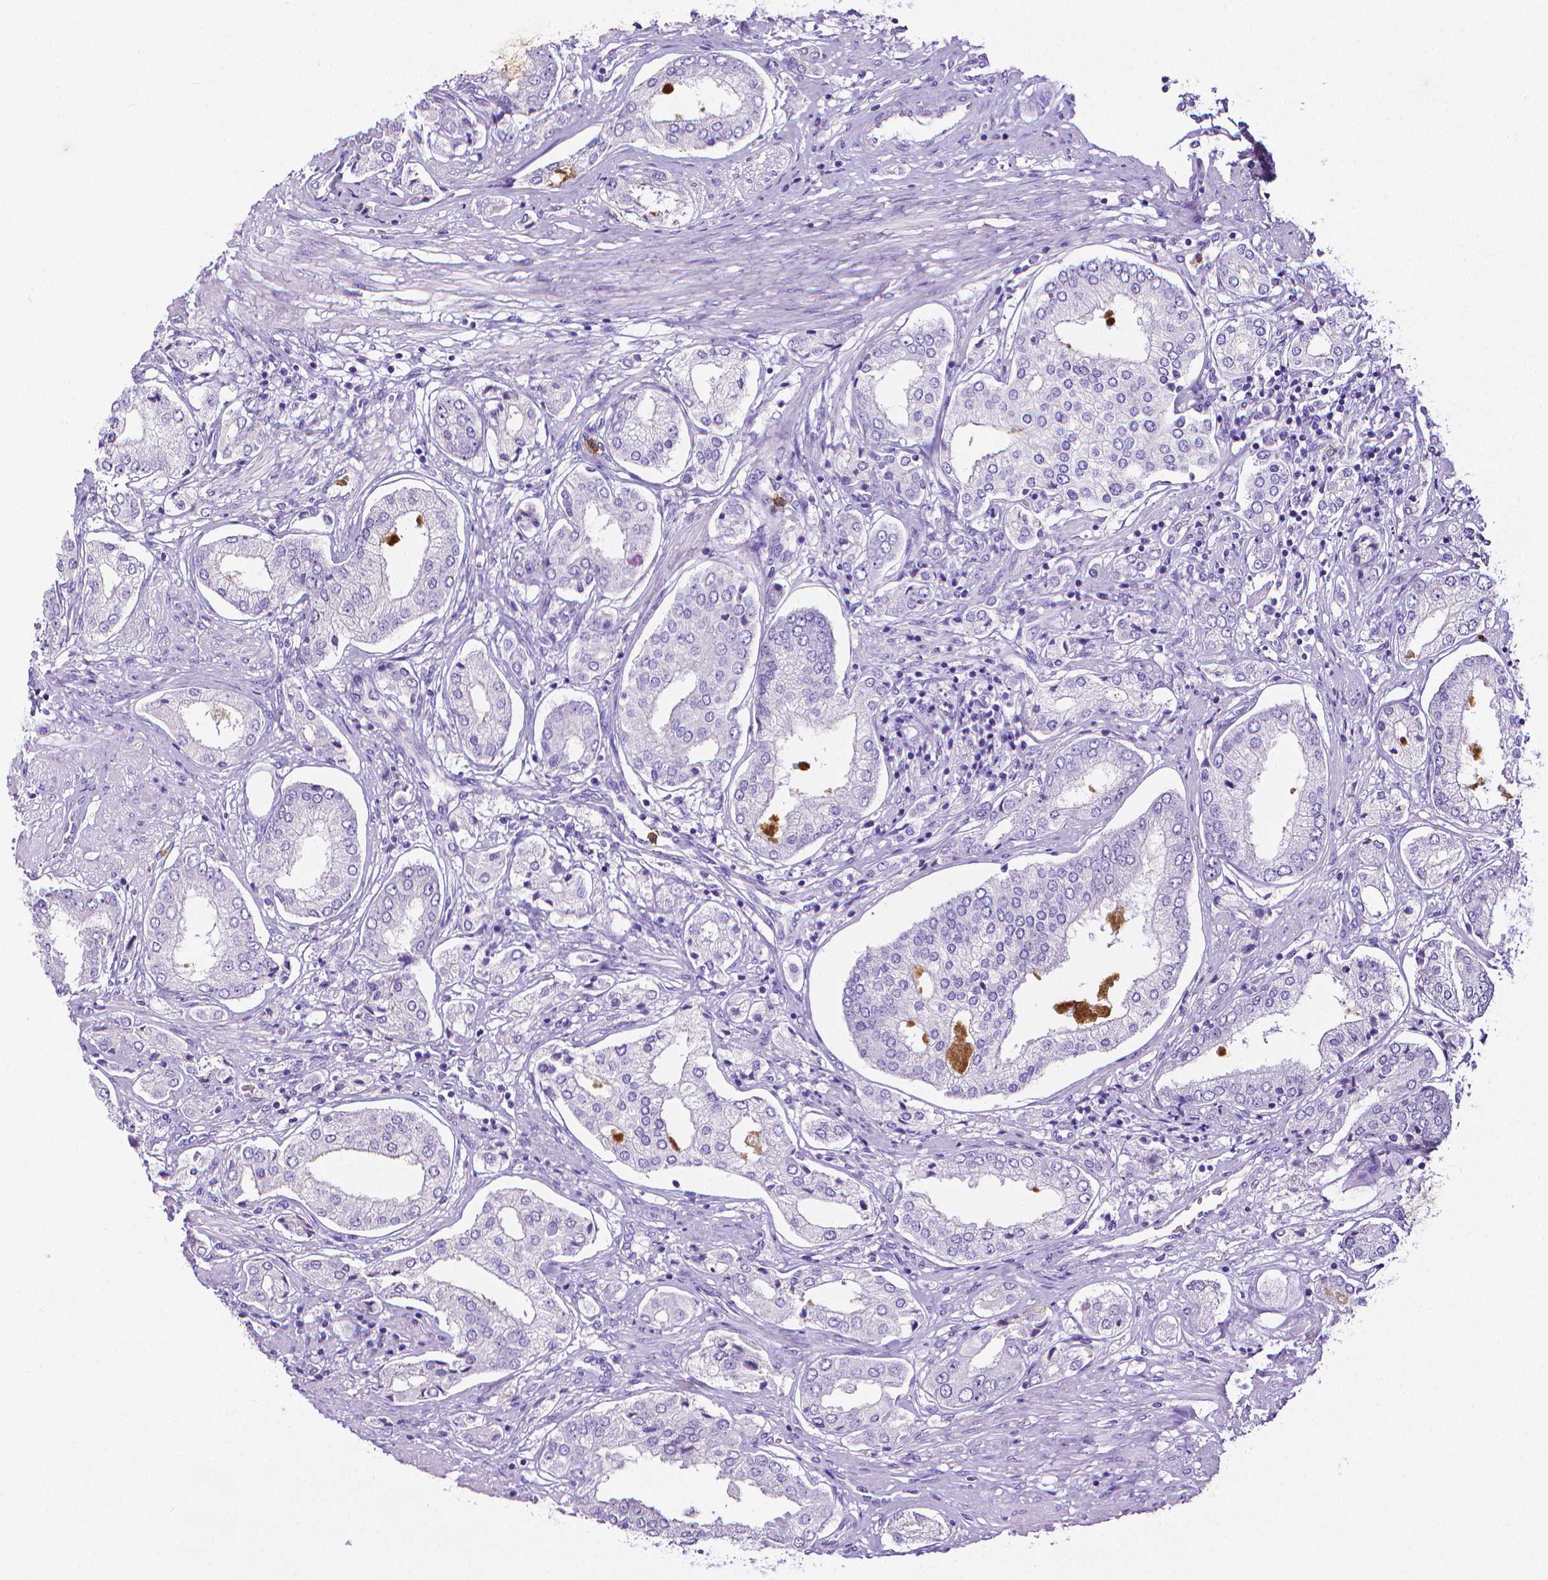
{"staining": {"intensity": "negative", "quantity": "none", "location": "none"}, "tissue": "prostate cancer", "cell_type": "Tumor cells", "image_type": "cancer", "snomed": [{"axis": "morphology", "description": "Adenocarcinoma, NOS"}, {"axis": "topography", "description": "Prostate"}], "caption": "Human prostate cancer stained for a protein using IHC demonstrates no staining in tumor cells.", "gene": "MMP9", "patient": {"sex": "male", "age": 63}}